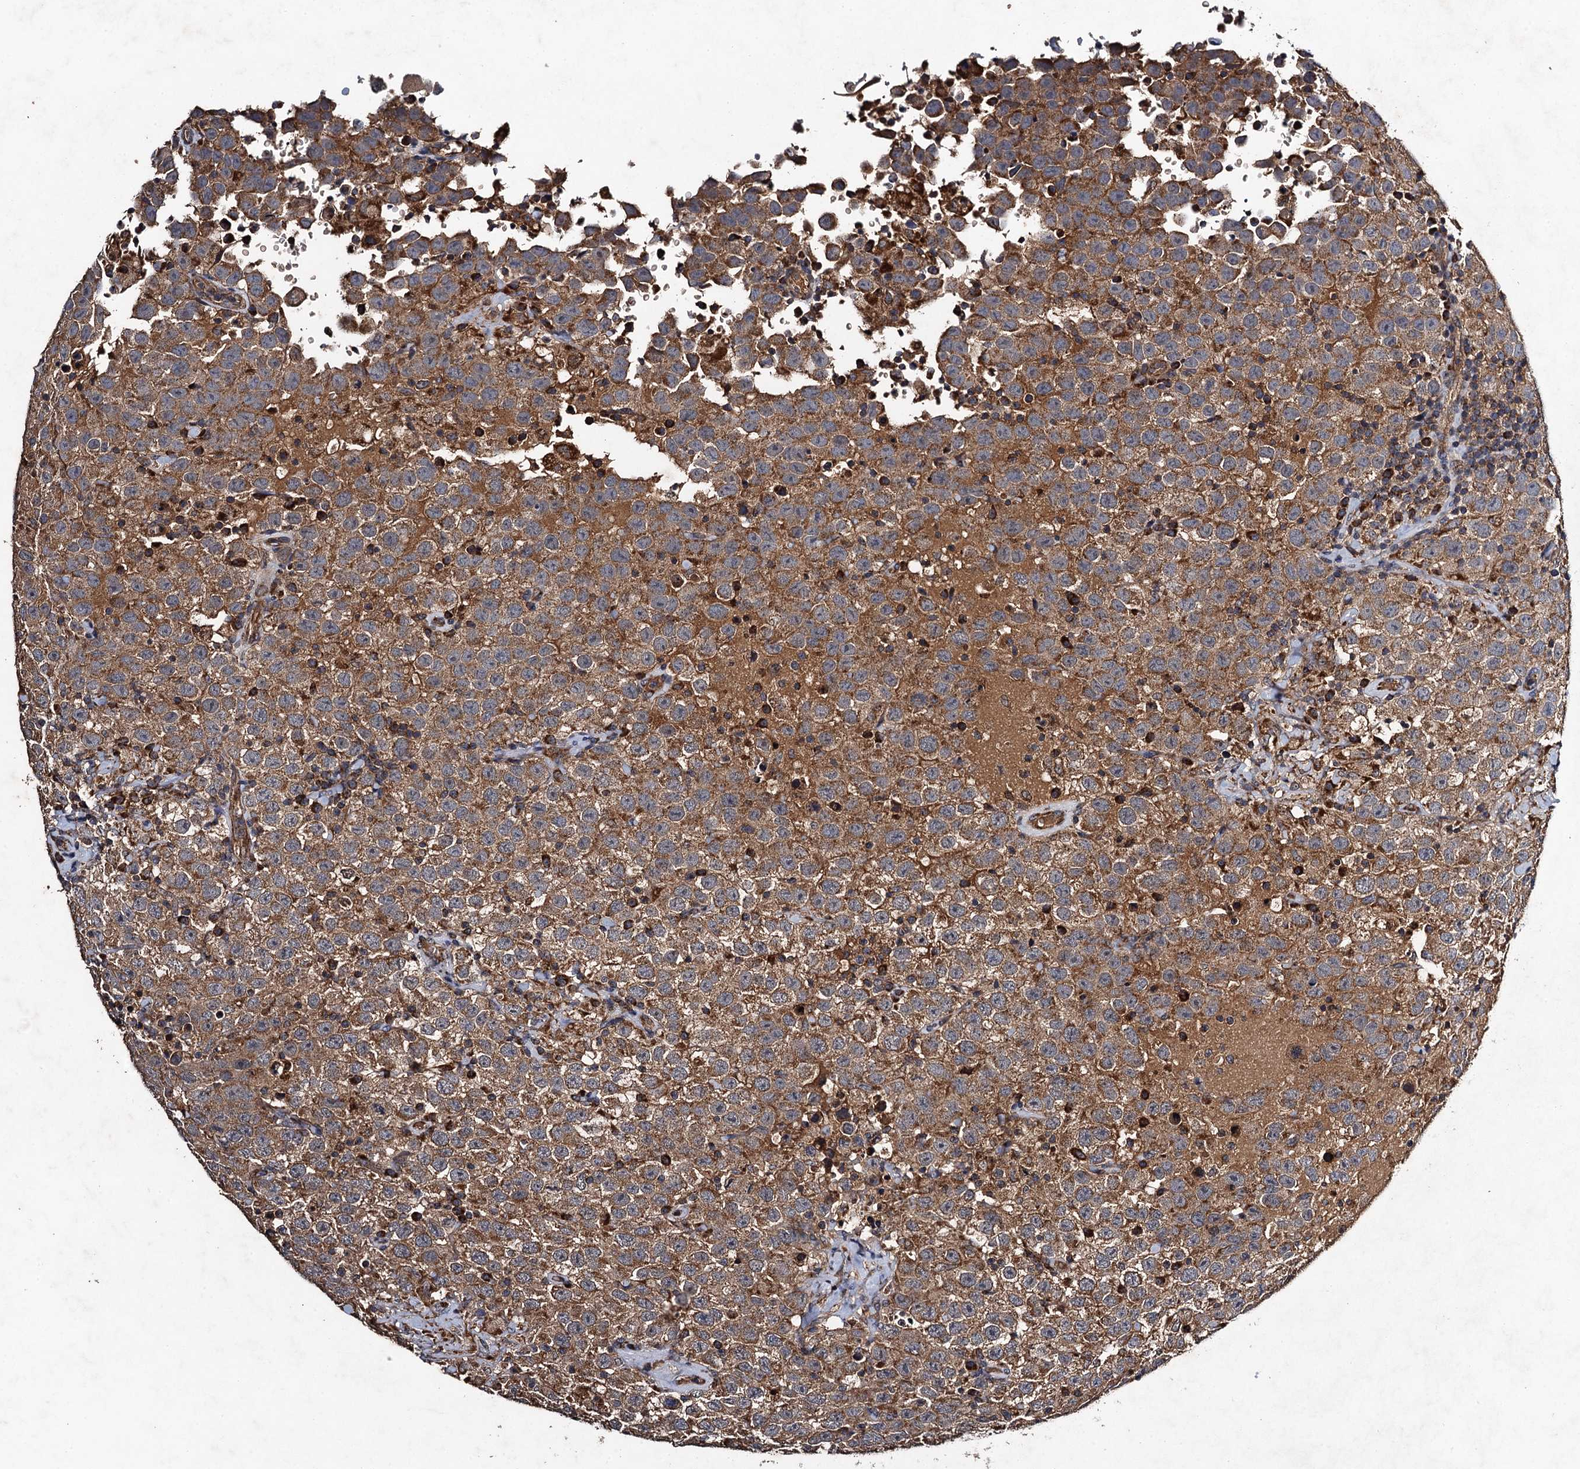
{"staining": {"intensity": "moderate", "quantity": ">75%", "location": "cytoplasmic/membranous"}, "tissue": "testis cancer", "cell_type": "Tumor cells", "image_type": "cancer", "snomed": [{"axis": "morphology", "description": "Seminoma, NOS"}, {"axis": "topography", "description": "Testis"}], "caption": "A brown stain labels moderate cytoplasmic/membranous positivity of a protein in human testis cancer (seminoma) tumor cells. The protein is shown in brown color, while the nuclei are stained blue.", "gene": "NDUFA13", "patient": {"sex": "male", "age": 41}}